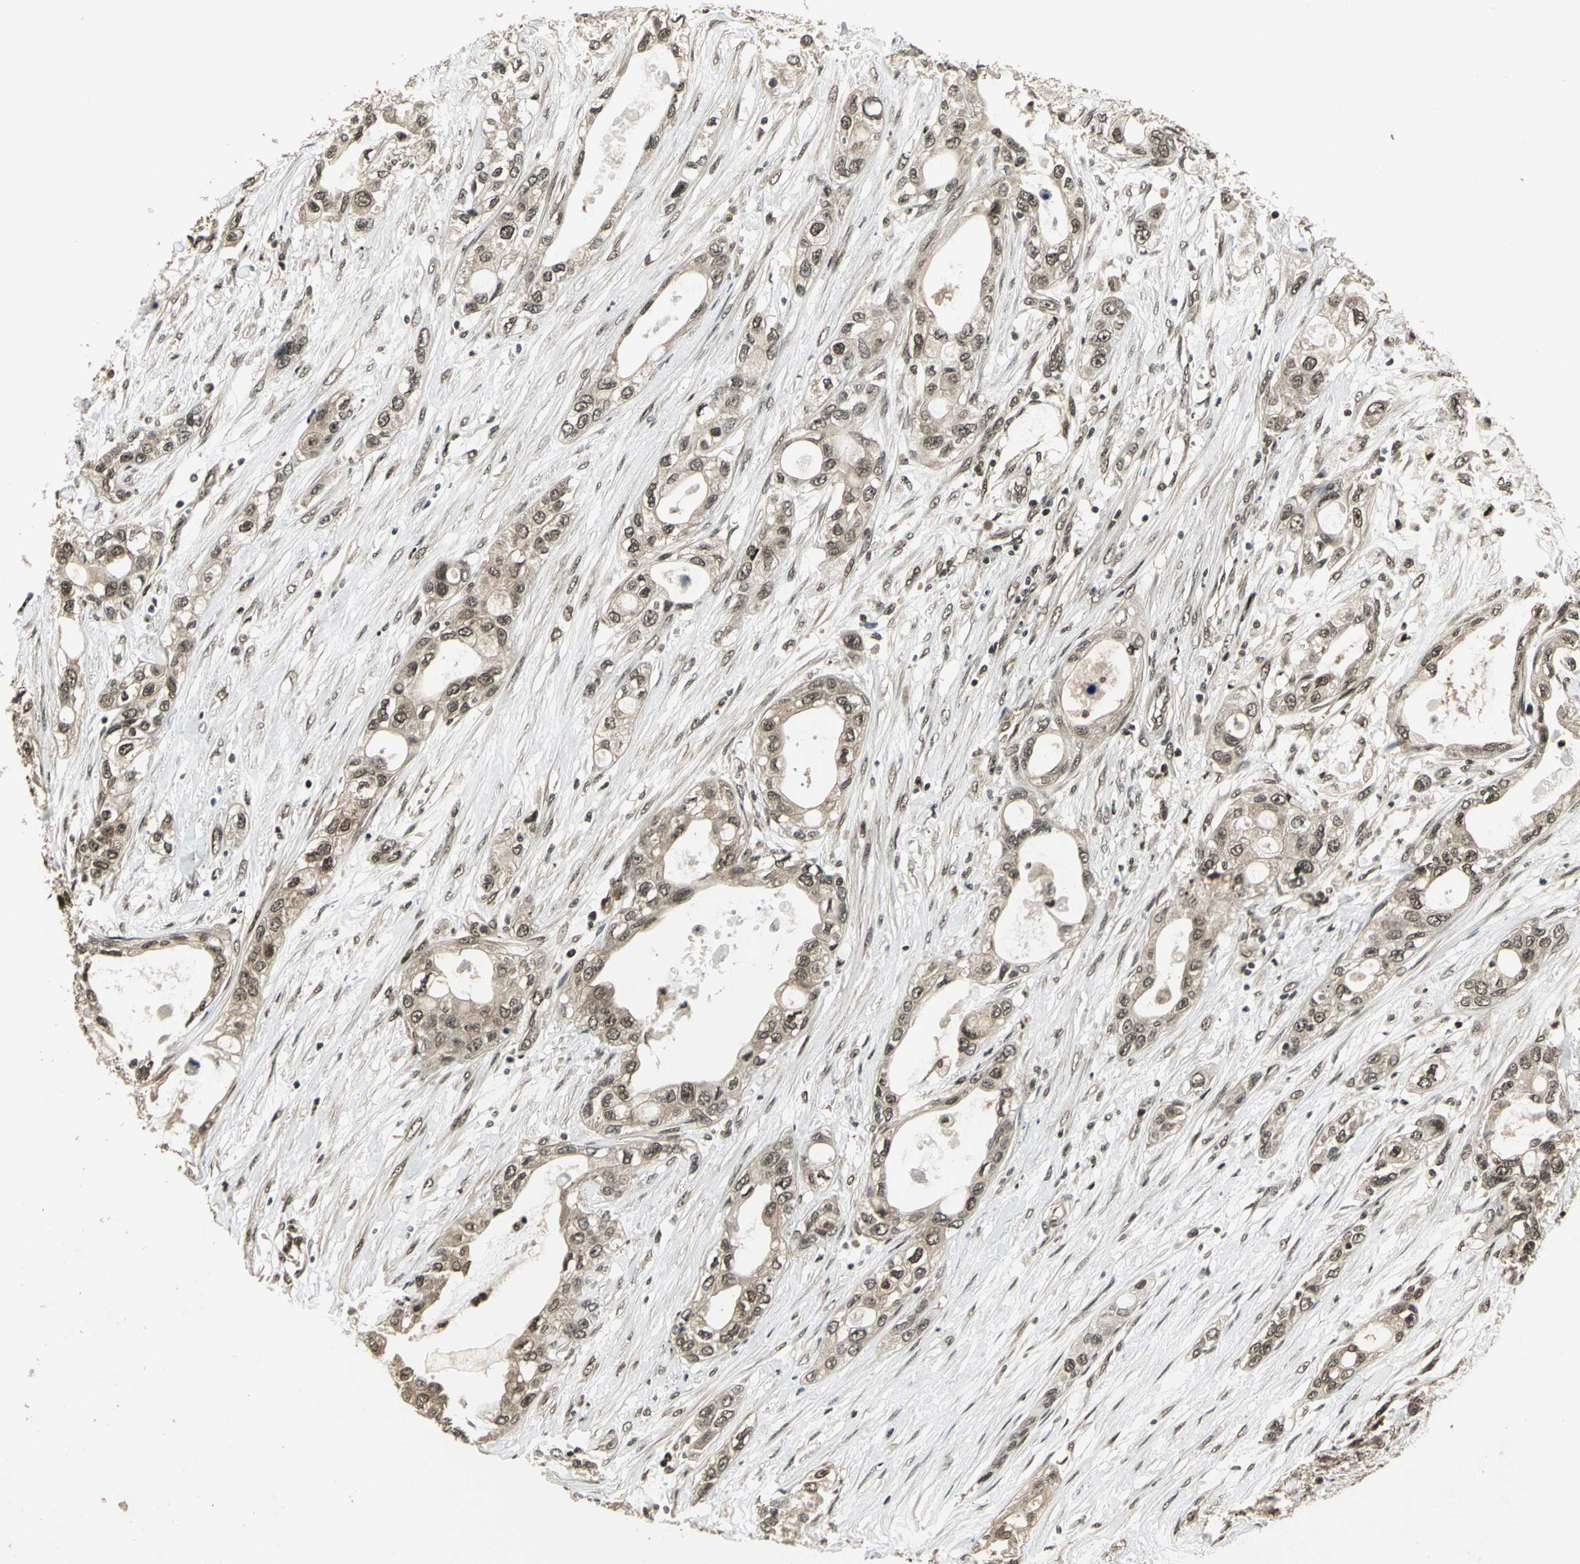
{"staining": {"intensity": "weak", "quantity": ">75%", "location": "cytoplasmic/membranous,nuclear"}, "tissue": "pancreatic cancer", "cell_type": "Tumor cells", "image_type": "cancer", "snomed": [{"axis": "morphology", "description": "Adenocarcinoma, NOS"}, {"axis": "topography", "description": "Pancreas"}], "caption": "Pancreatic cancer stained with IHC reveals weak cytoplasmic/membranous and nuclear positivity in about >75% of tumor cells.", "gene": "PSMC3", "patient": {"sex": "female", "age": 70}}